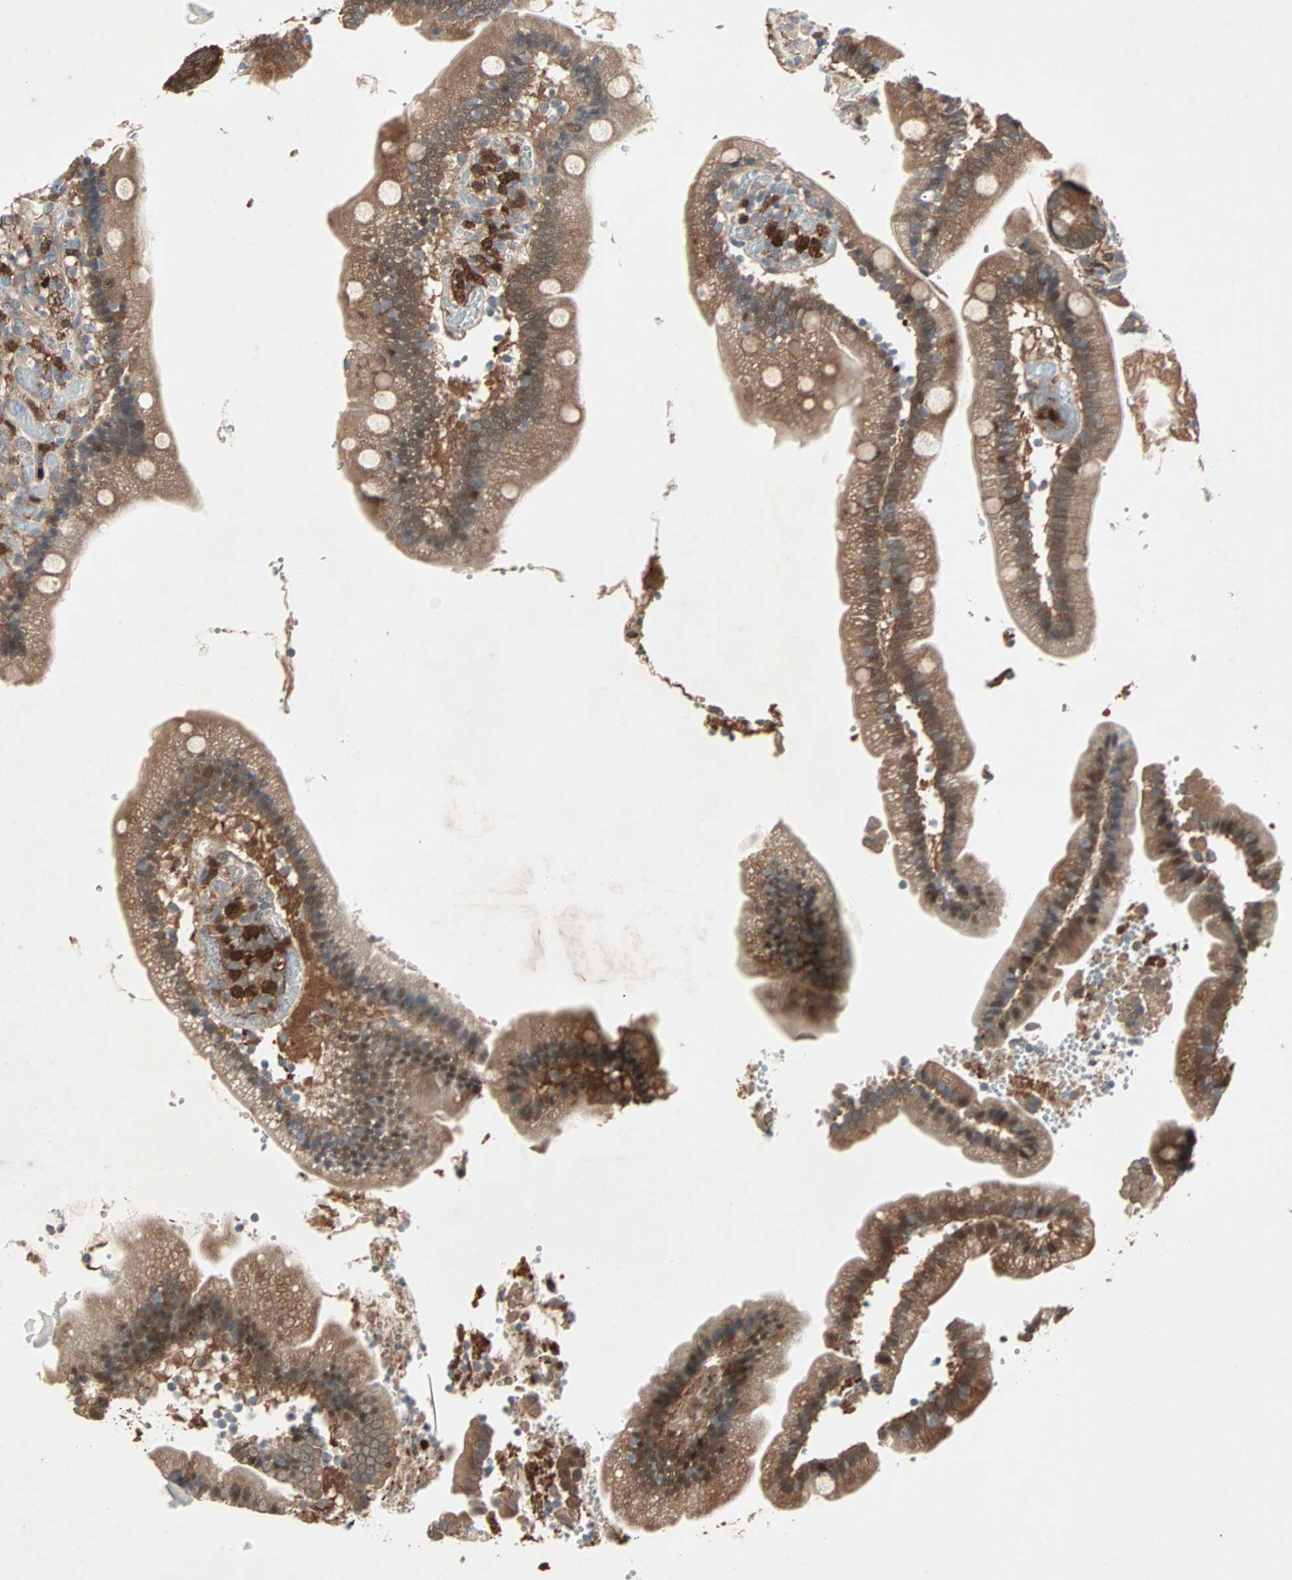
{"staining": {"intensity": "moderate", "quantity": ">75%", "location": "cytoplasmic/membranous"}, "tissue": "duodenum", "cell_type": "Glandular cells", "image_type": "normal", "snomed": [{"axis": "morphology", "description": "Normal tissue, NOS"}, {"axis": "topography", "description": "Duodenum"}], "caption": "Protein positivity by IHC shows moderate cytoplasmic/membranous expression in about >75% of glandular cells in unremarkable duodenum.", "gene": "SDSL", "patient": {"sex": "male", "age": 66}}